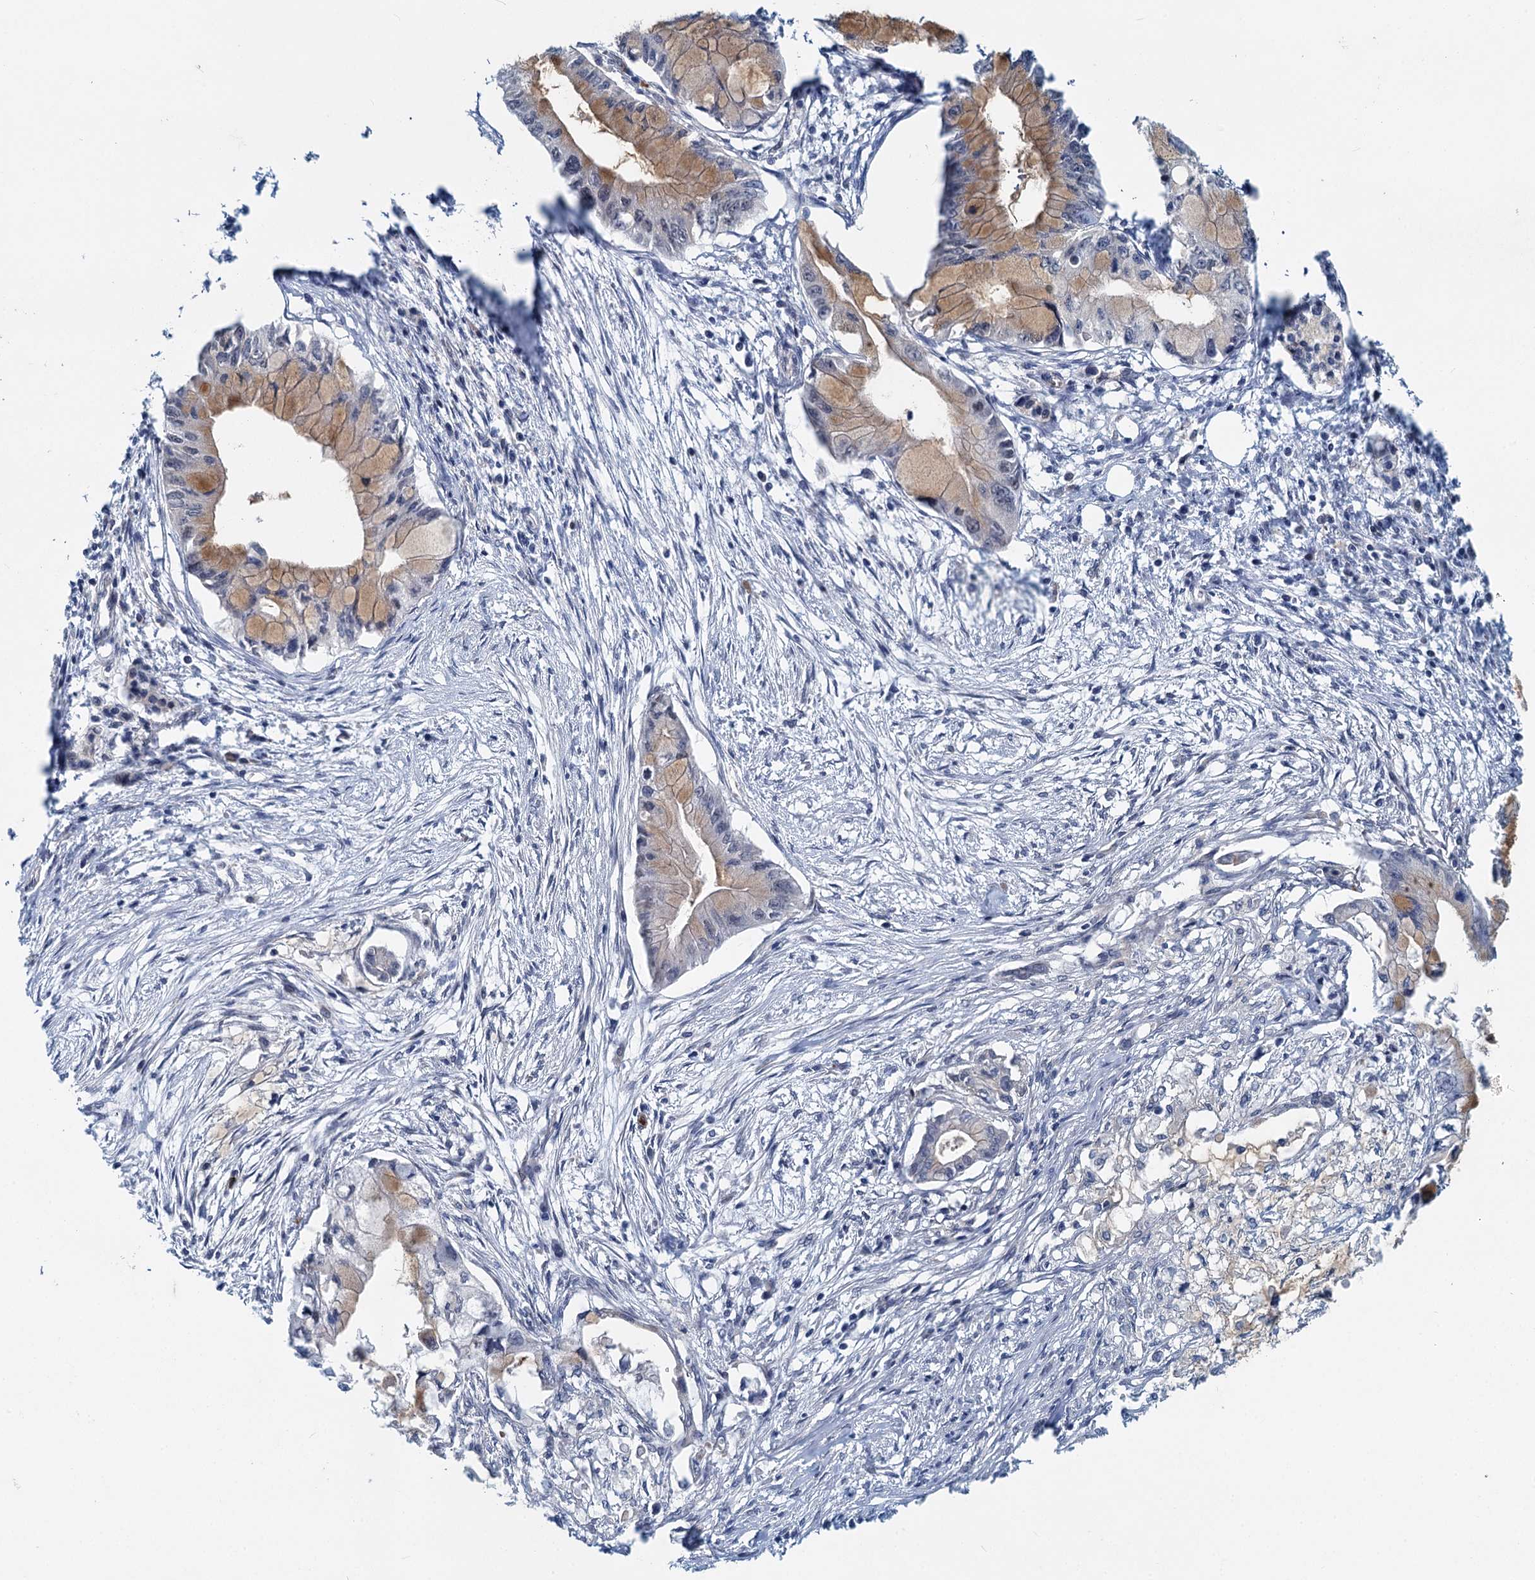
{"staining": {"intensity": "moderate", "quantity": ">75%", "location": "cytoplasmic/membranous"}, "tissue": "pancreatic cancer", "cell_type": "Tumor cells", "image_type": "cancer", "snomed": [{"axis": "morphology", "description": "Adenocarcinoma, NOS"}, {"axis": "topography", "description": "Pancreas"}], "caption": "The image reveals staining of adenocarcinoma (pancreatic), revealing moderate cytoplasmic/membranous protein expression (brown color) within tumor cells.", "gene": "ADCY2", "patient": {"sex": "male", "age": 48}}